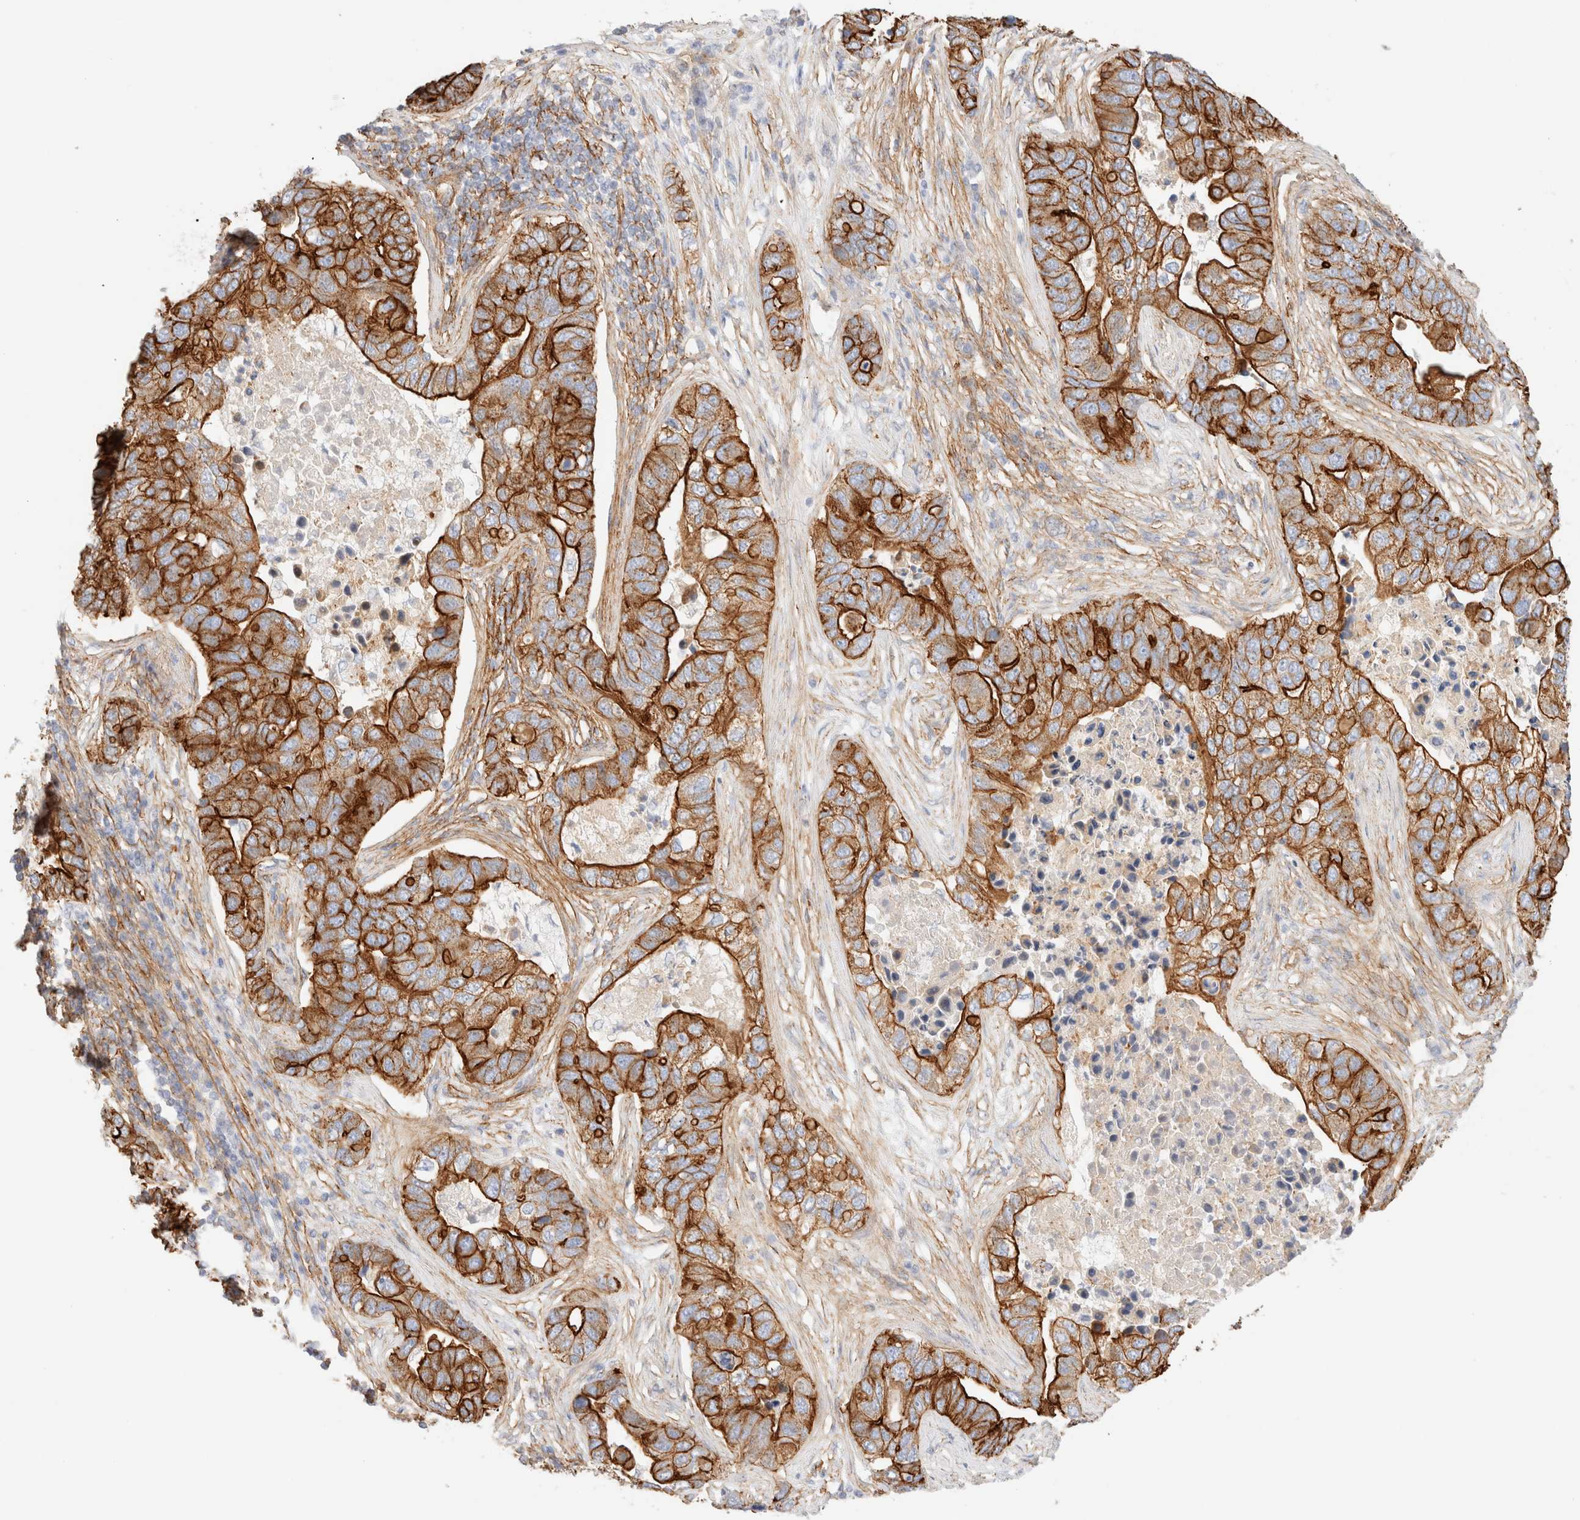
{"staining": {"intensity": "strong", "quantity": ">75%", "location": "cytoplasmic/membranous"}, "tissue": "pancreatic cancer", "cell_type": "Tumor cells", "image_type": "cancer", "snomed": [{"axis": "morphology", "description": "Adenocarcinoma, NOS"}, {"axis": "topography", "description": "Pancreas"}], "caption": "This image displays immunohistochemistry (IHC) staining of pancreatic cancer, with high strong cytoplasmic/membranous positivity in approximately >75% of tumor cells.", "gene": "CYB5R4", "patient": {"sex": "female", "age": 61}}